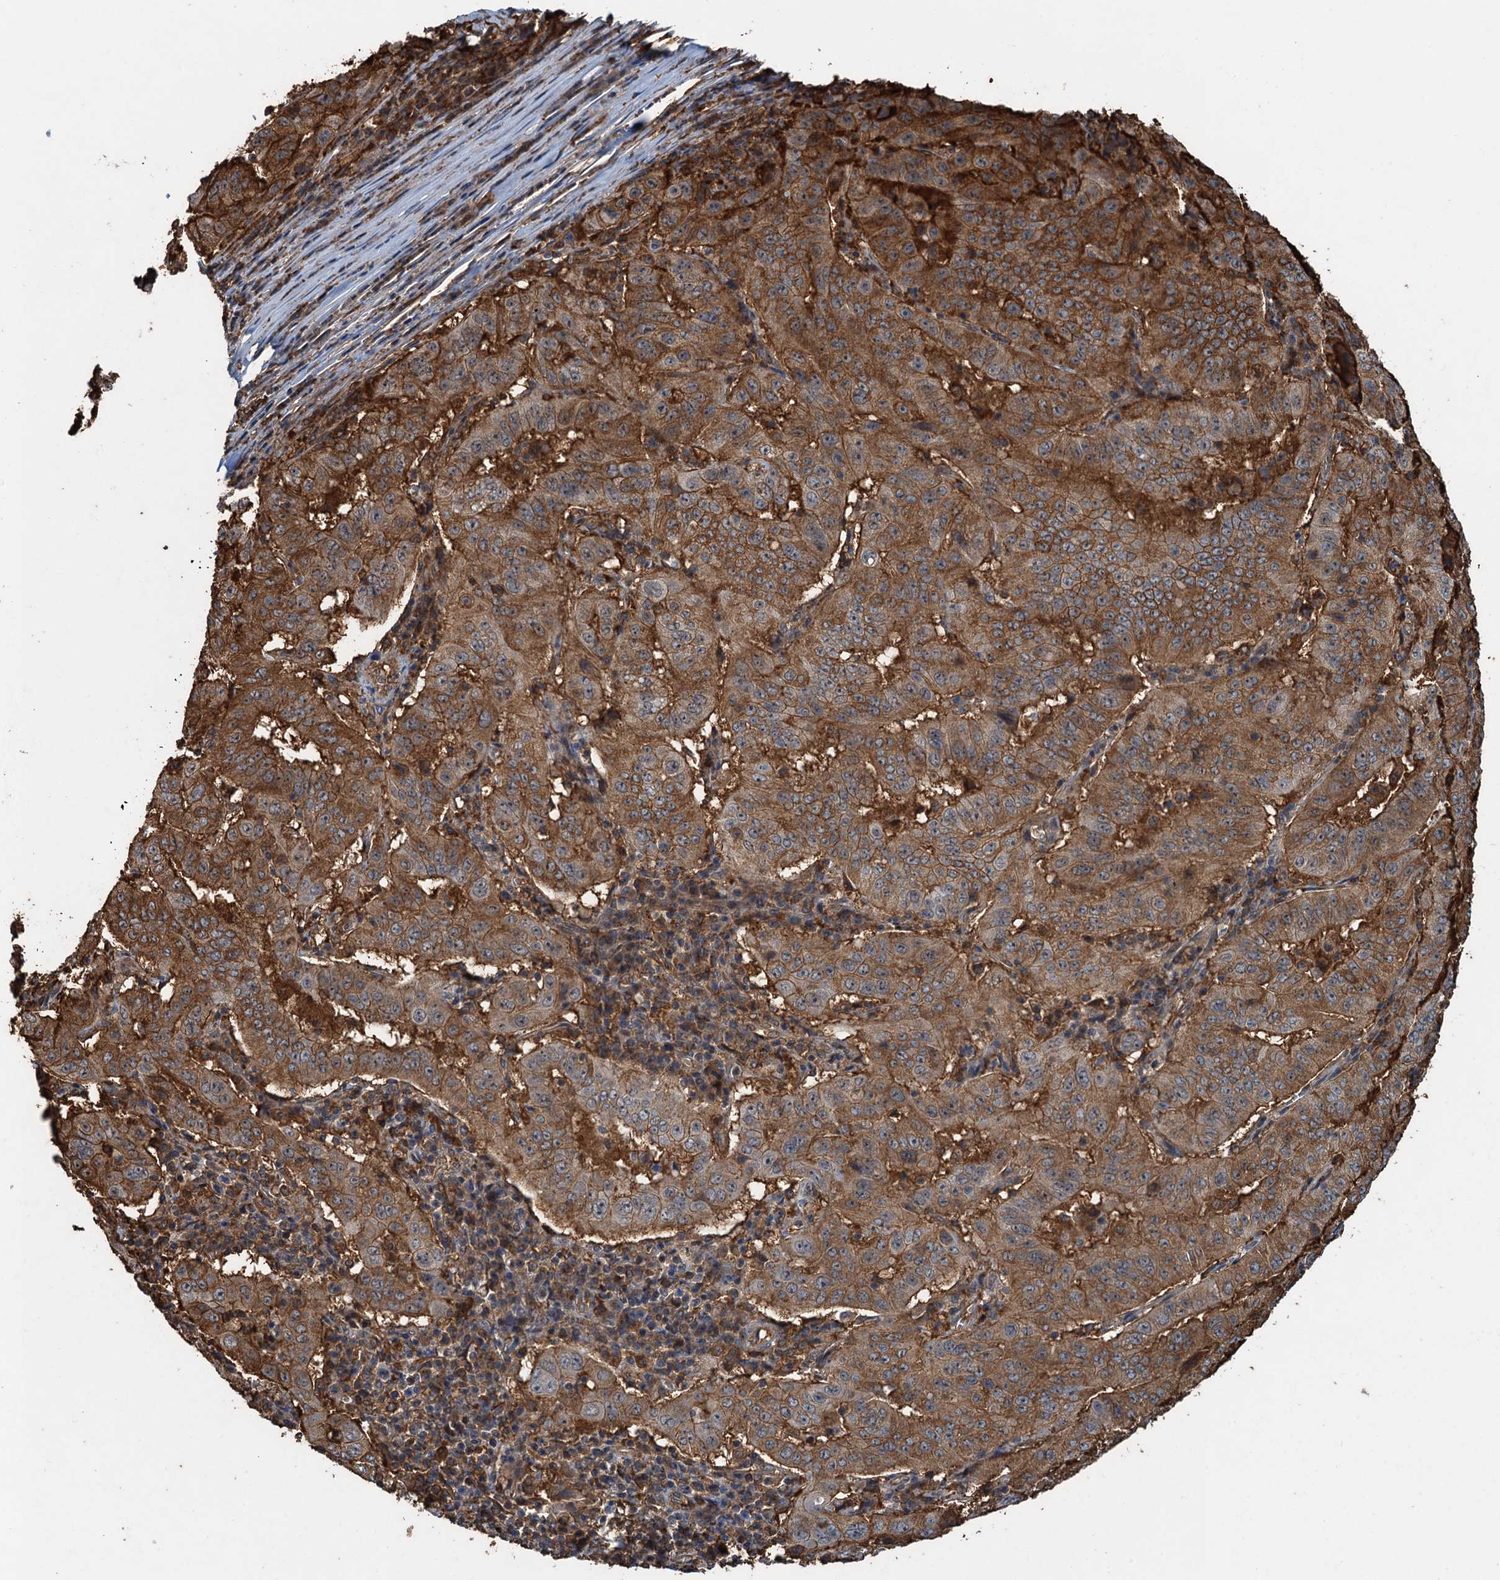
{"staining": {"intensity": "moderate", "quantity": ">75%", "location": "cytoplasmic/membranous"}, "tissue": "pancreatic cancer", "cell_type": "Tumor cells", "image_type": "cancer", "snomed": [{"axis": "morphology", "description": "Adenocarcinoma, NOS"}, {"axis": "topography", "description": "Pancreas"}], "caption": "Pancreatic cancer (adenocarcinoma) stained for a protein (brown) shows moderate cytoplasmic/membranous positive expression in approximately >75% of tumor cells.", "gene": "WHAMM", "patient": {"sex": "male", "age": 63}}